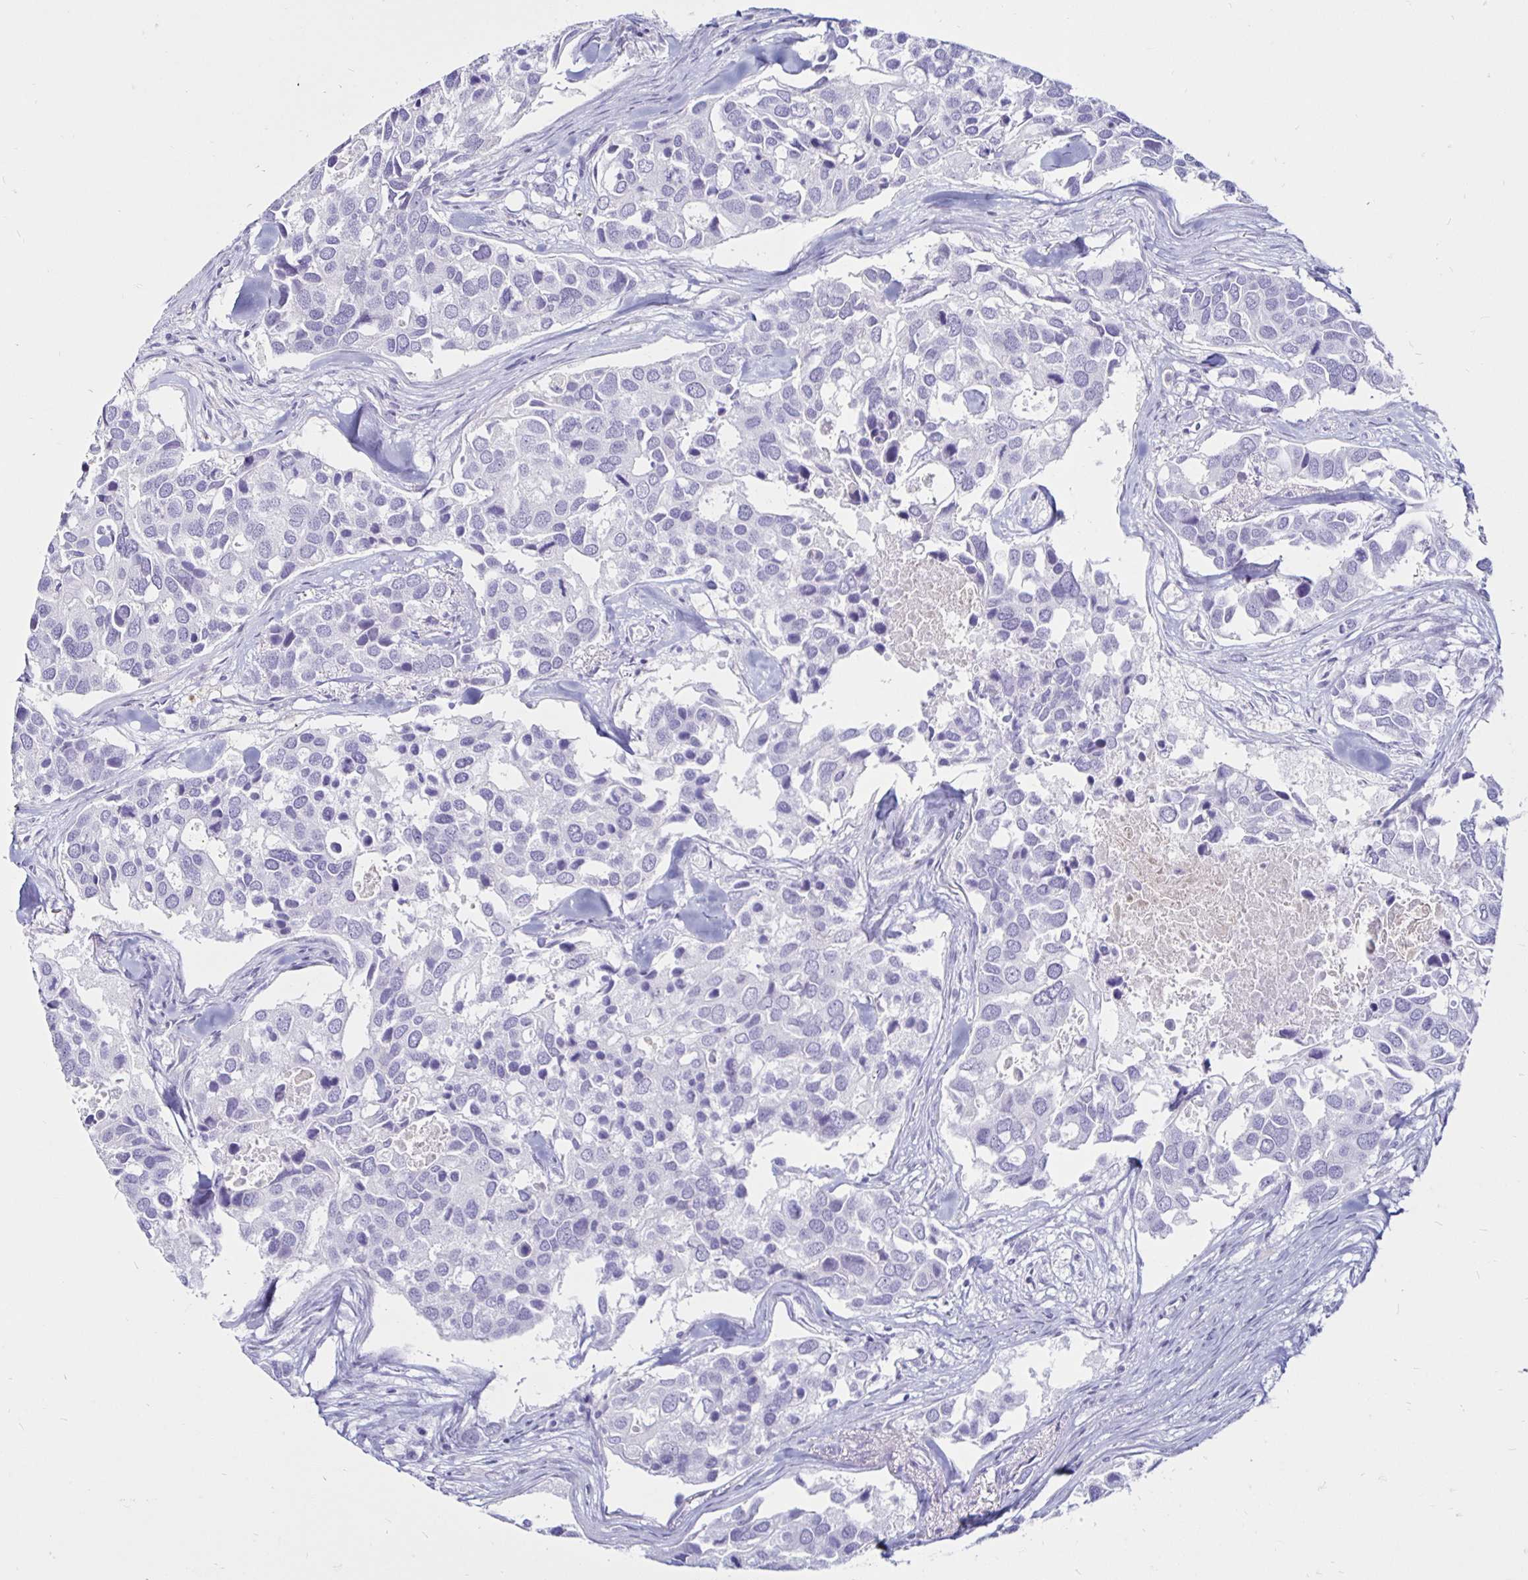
{"staining": {"intensity": "negative", "quantity": "none", "location": "none"}, "tissue": "breast cancer", "cell_type": "Tumor cells", "image_type": "cancer", "snomed": [{"axis": "morphology", "description": "Duct carcinoma"}, {"axis": "topography", "description": "Breast"}], "caption": "A histopathology image of human infiltrating ductal carcinoma (breast) is negative for staining in tumor cells.", "gene": "TIMP1", "patient": {"sex": "female", "age": 83}}